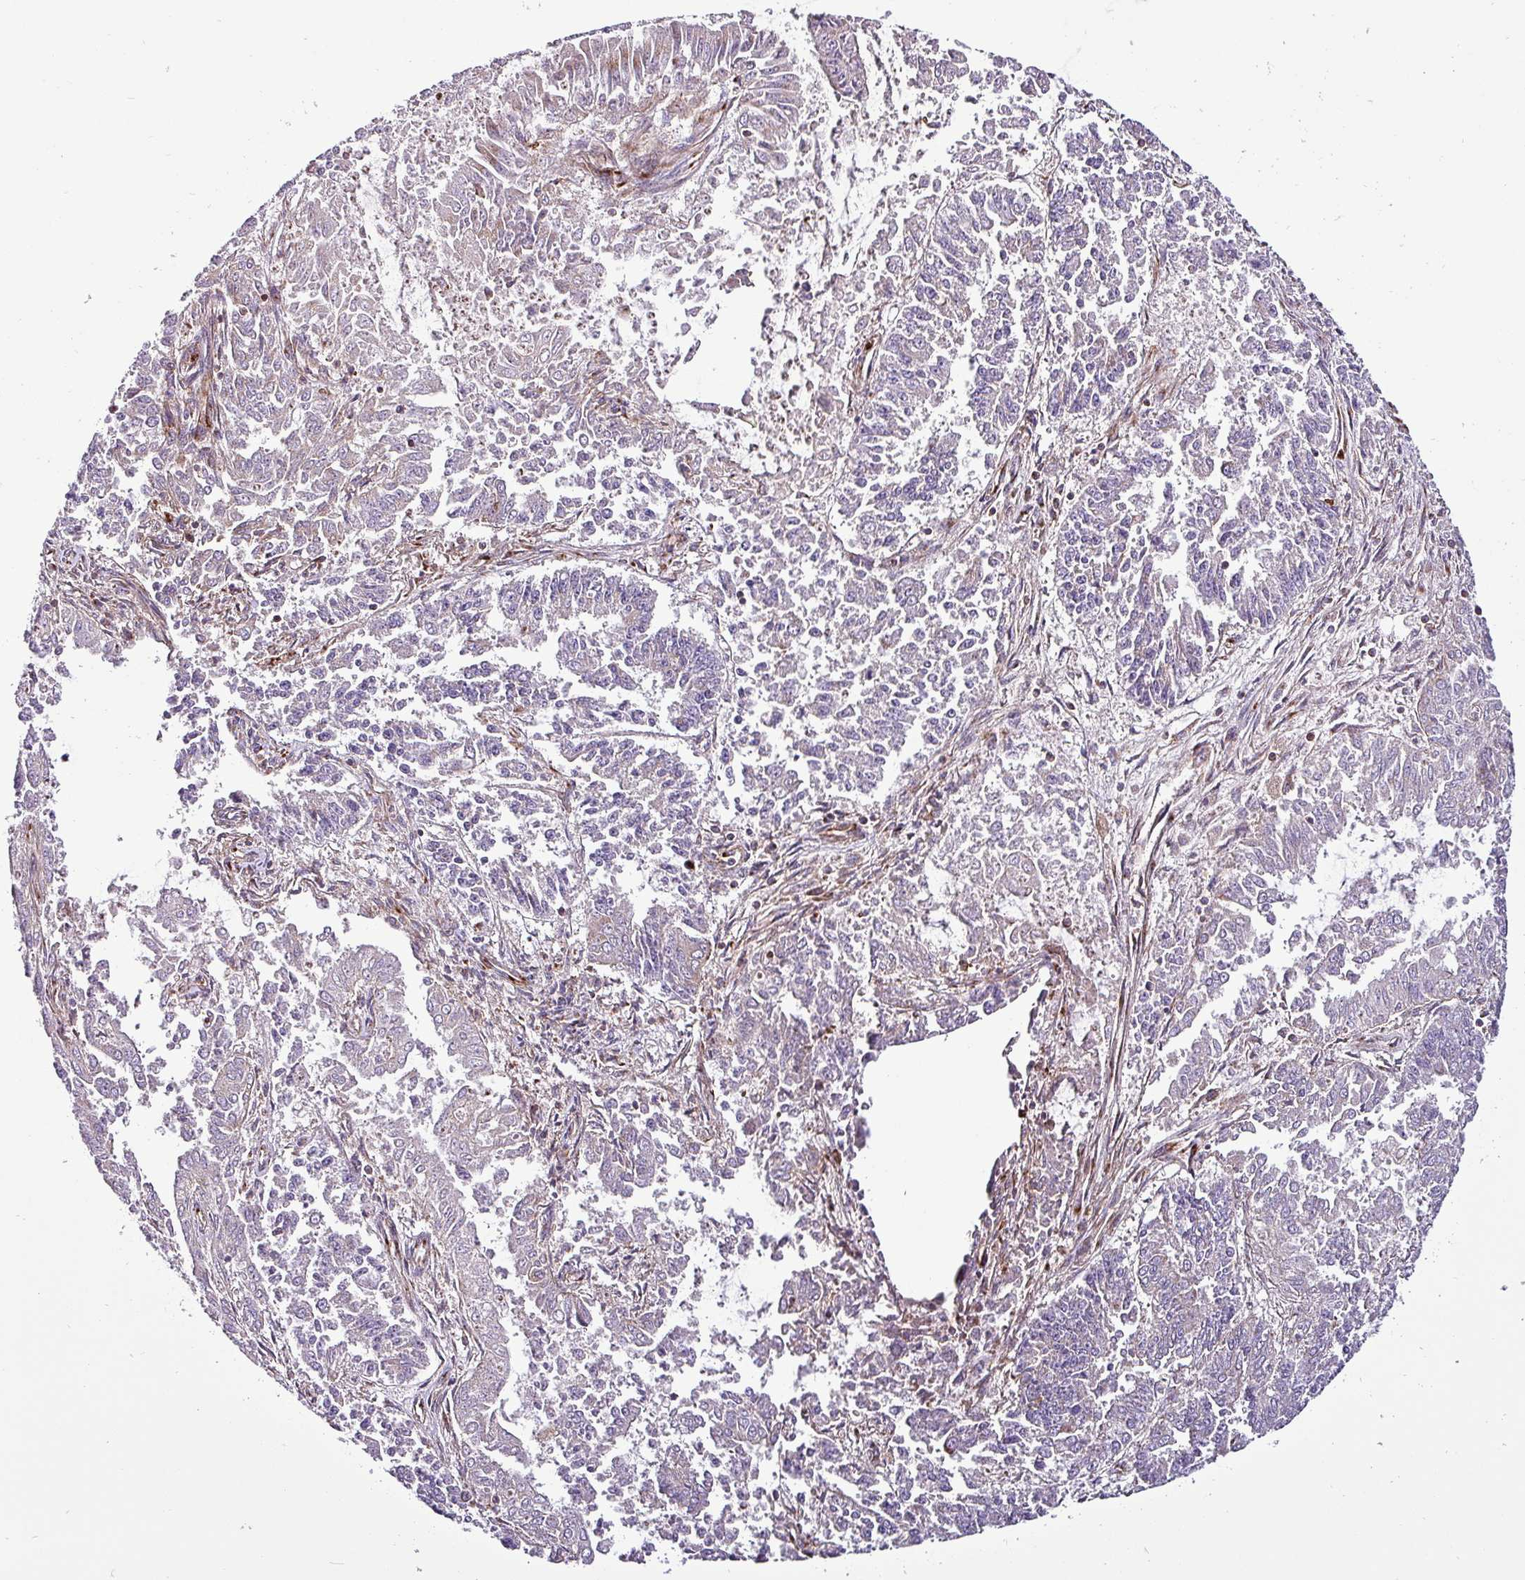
{"staining": {"intensity": "negative", "quantity": "none", "location": "none"}, "tissue": "endometrial cancer", "cell_type": "Tumor cells", "image_type": "cancer", "snomed": [{"axis": "morphology", "description": "Adenocarcinoma, NOS"}, {"axis": "topography", "description": "Endometrium"}], "caption": "IHC of human adenocarcinoma (endometrial) reveals no expression in tumor cells.", "gene": "VAMP4", "patient": {"sex": "female", "age": 73}}